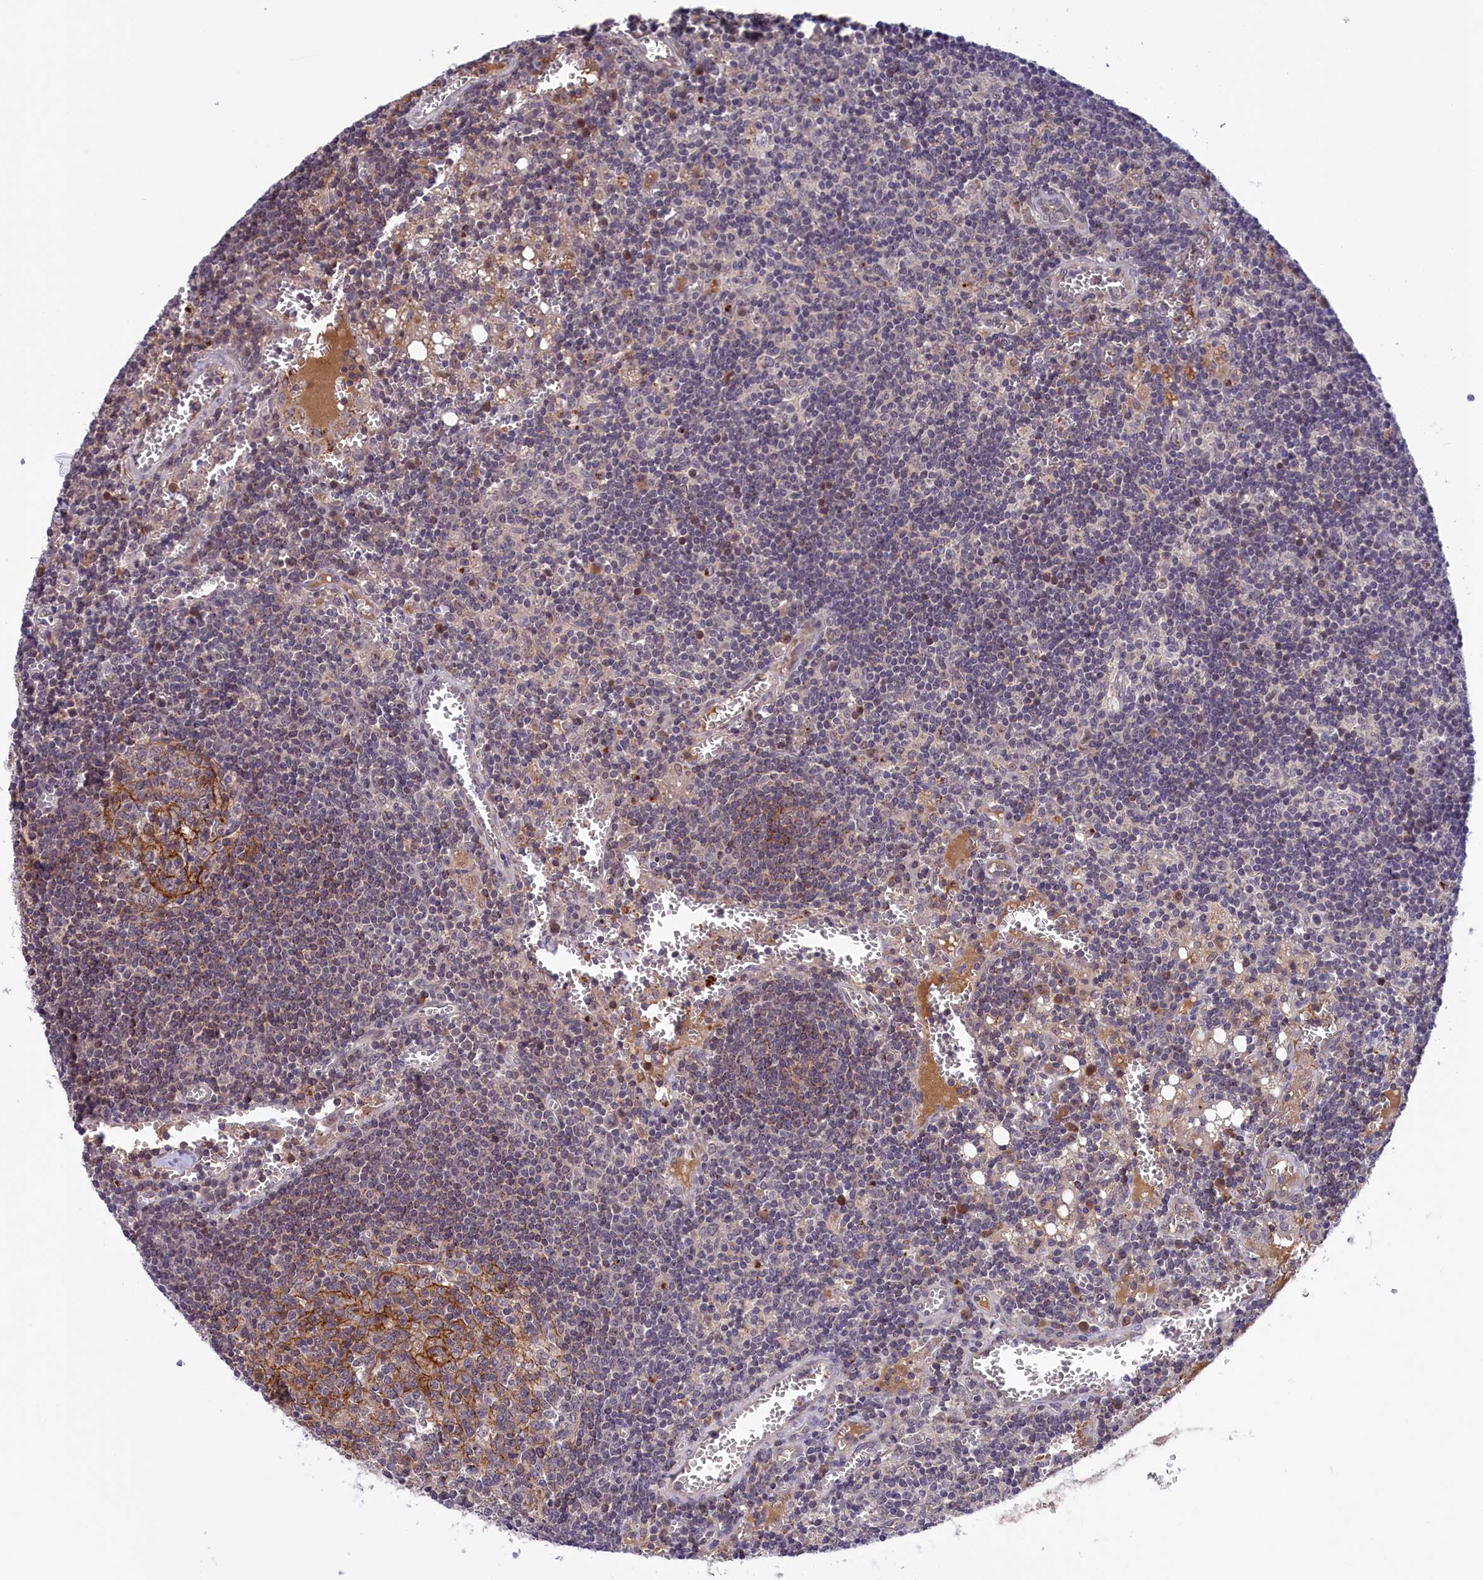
{"staining": {"intensity": "weak", "quantity": "<25%", "location": "cytoplasmic/membranous"}, "tissue": "lymph node", "cell_type": "Germinal center cells", "image_type": "normal", "snomed": [{"axis": "morphology", "description": "Normal tissue, NOS"}, {"axis": "topography", "description": "Lymph node"}], "caption": "DAB (3,3'-diaminobenzidine) immunohistochemical staining of benign human lymph node displays no significant expression in germinal center cells. Brightfield microscopy of immunohistochemistry stained with DAB (3,3'-diaminobenzidine) (brown) and hematoxylin (blue), captured at high magnification.", "gene": "STYX", "patient": {"sex": "female", "age": 73}}